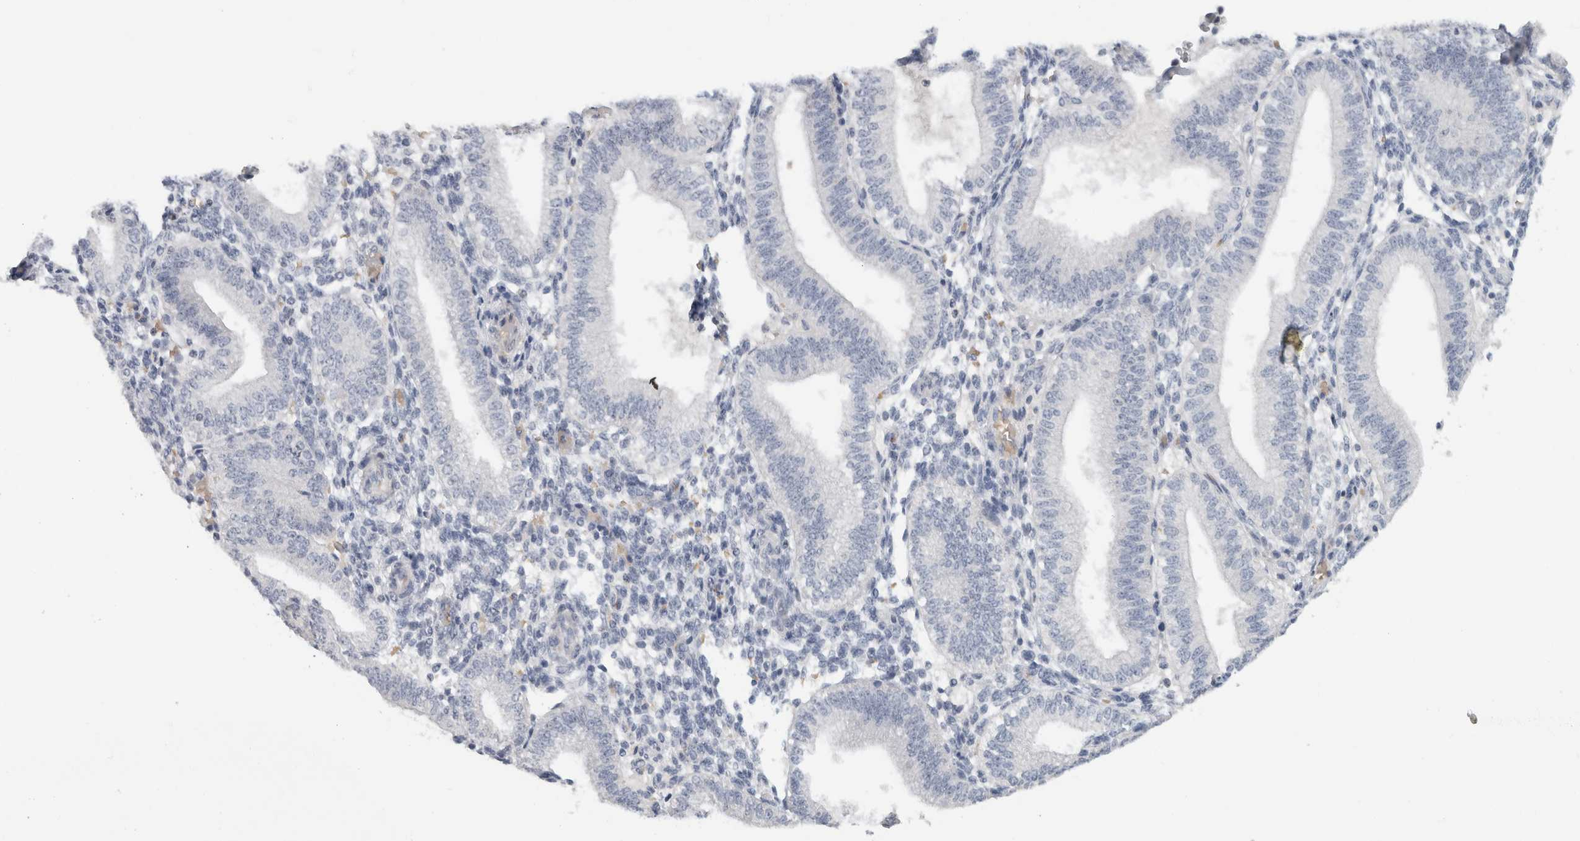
{"staining": {"intensity": "negative", "quantity": "none", "location": "none"}, "tissue": "endometrium", "cell_type": "Cells in endometrial stroma", "image_type": "normal", "snomed": [{"axis": "morphology", "description": "Normal tissue, NOS"}, {"axis": "topography", "description": "Endometrium"}], "caption": "This image is of normal endometrium stained with IHC to label a protein in brown with the nuclei are counter-stained blue. There is no expression in cells in endometrial stroma.", "gene": "FMR1NB", "patient": {"sex": "female", "age": 39}}